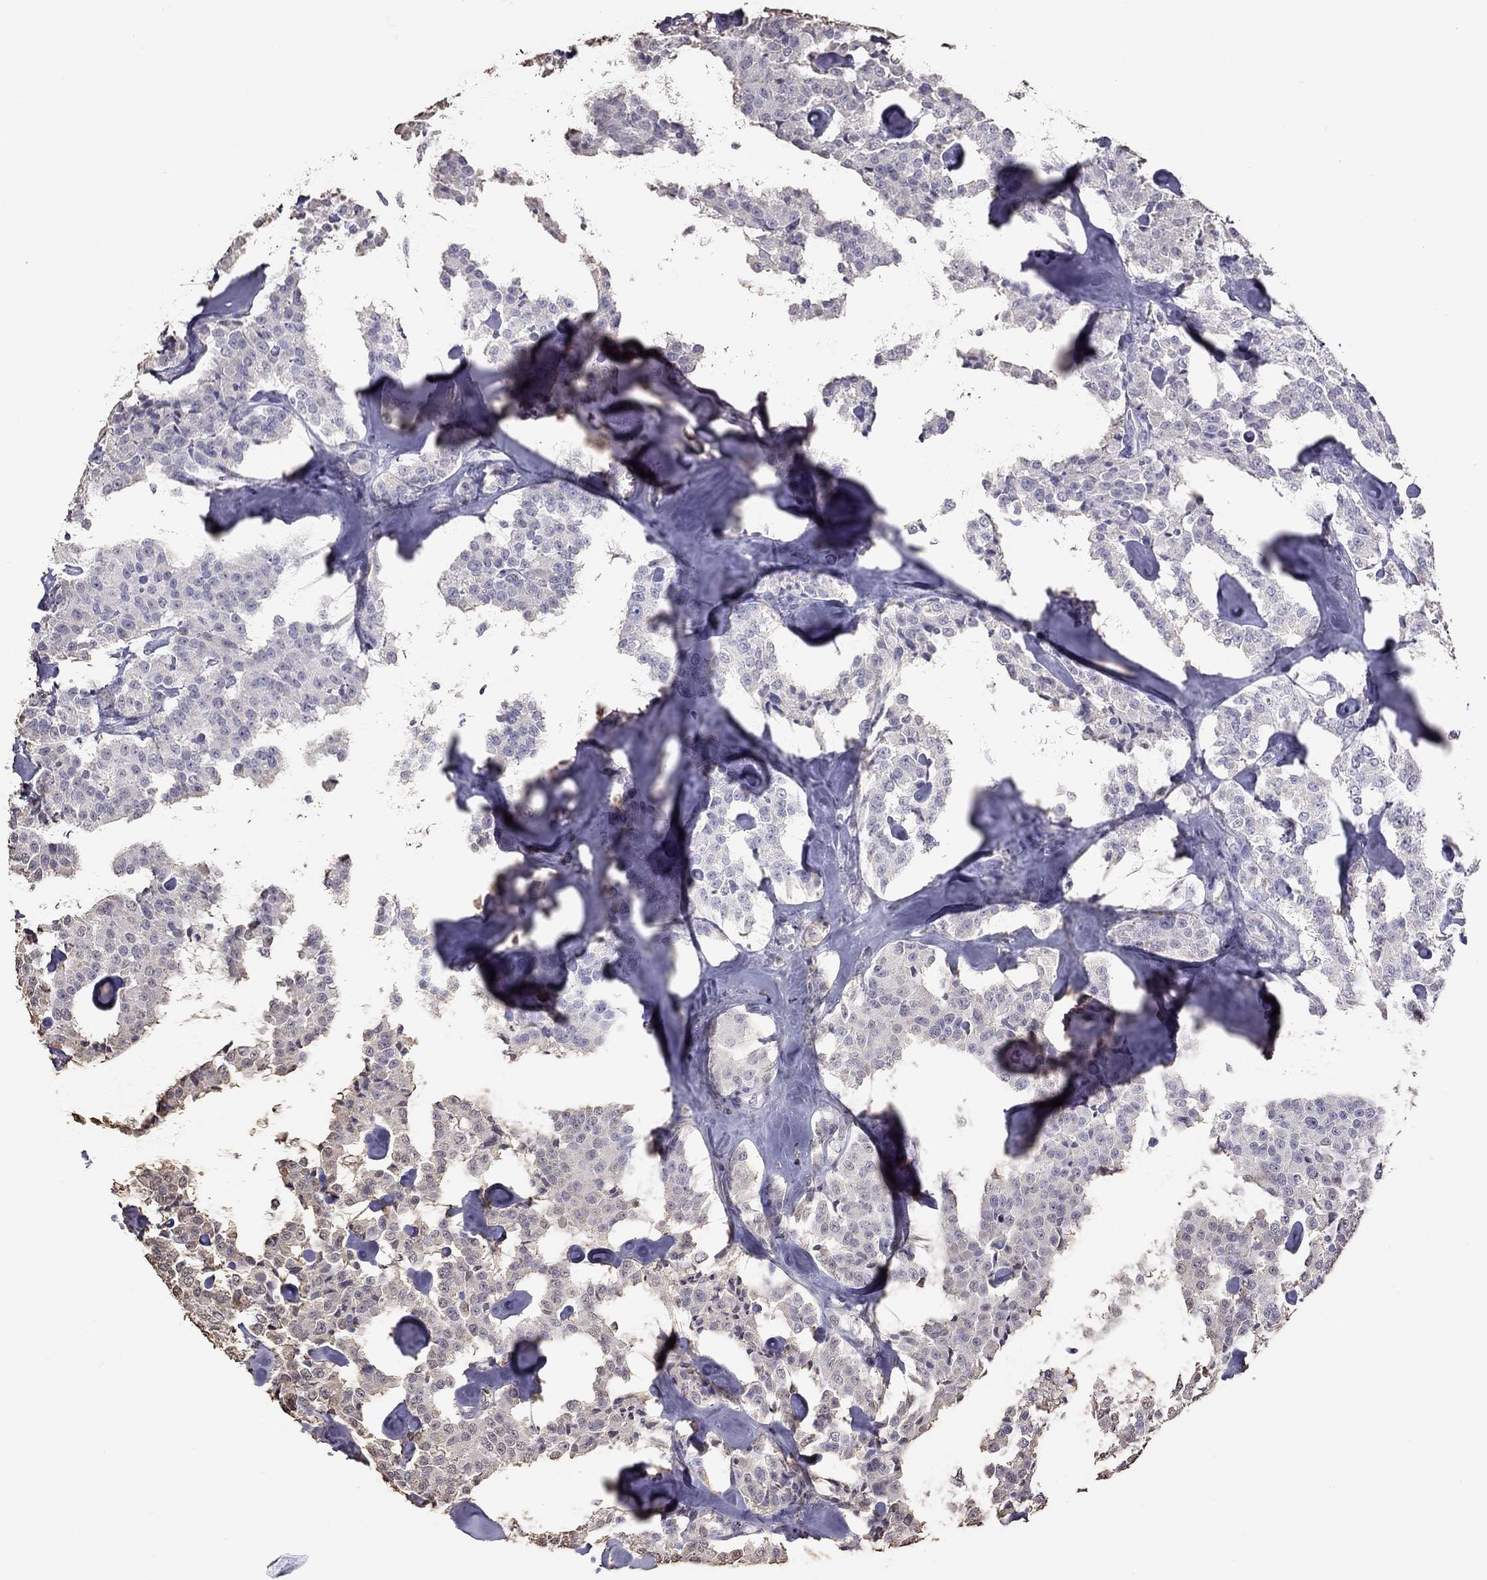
{"staining": {"intensity": "negative", "quantity": "none", "location": "none"}, "tissue": "carcinoid", "cell_type": "Tumor cells", "image_type": "cancer", "snomed": [{"axis": "morphology", "description": "Carcinoid, malignant, NOS"}, {"axis": "topography", "description": "Pancreas"}], "caption": "Human carcinoid stained for a protein using immunohistochemistry shows no positivity in tumor cells.", "gene": "SUN3", "patient": {"sex": "male", "age": 41}}